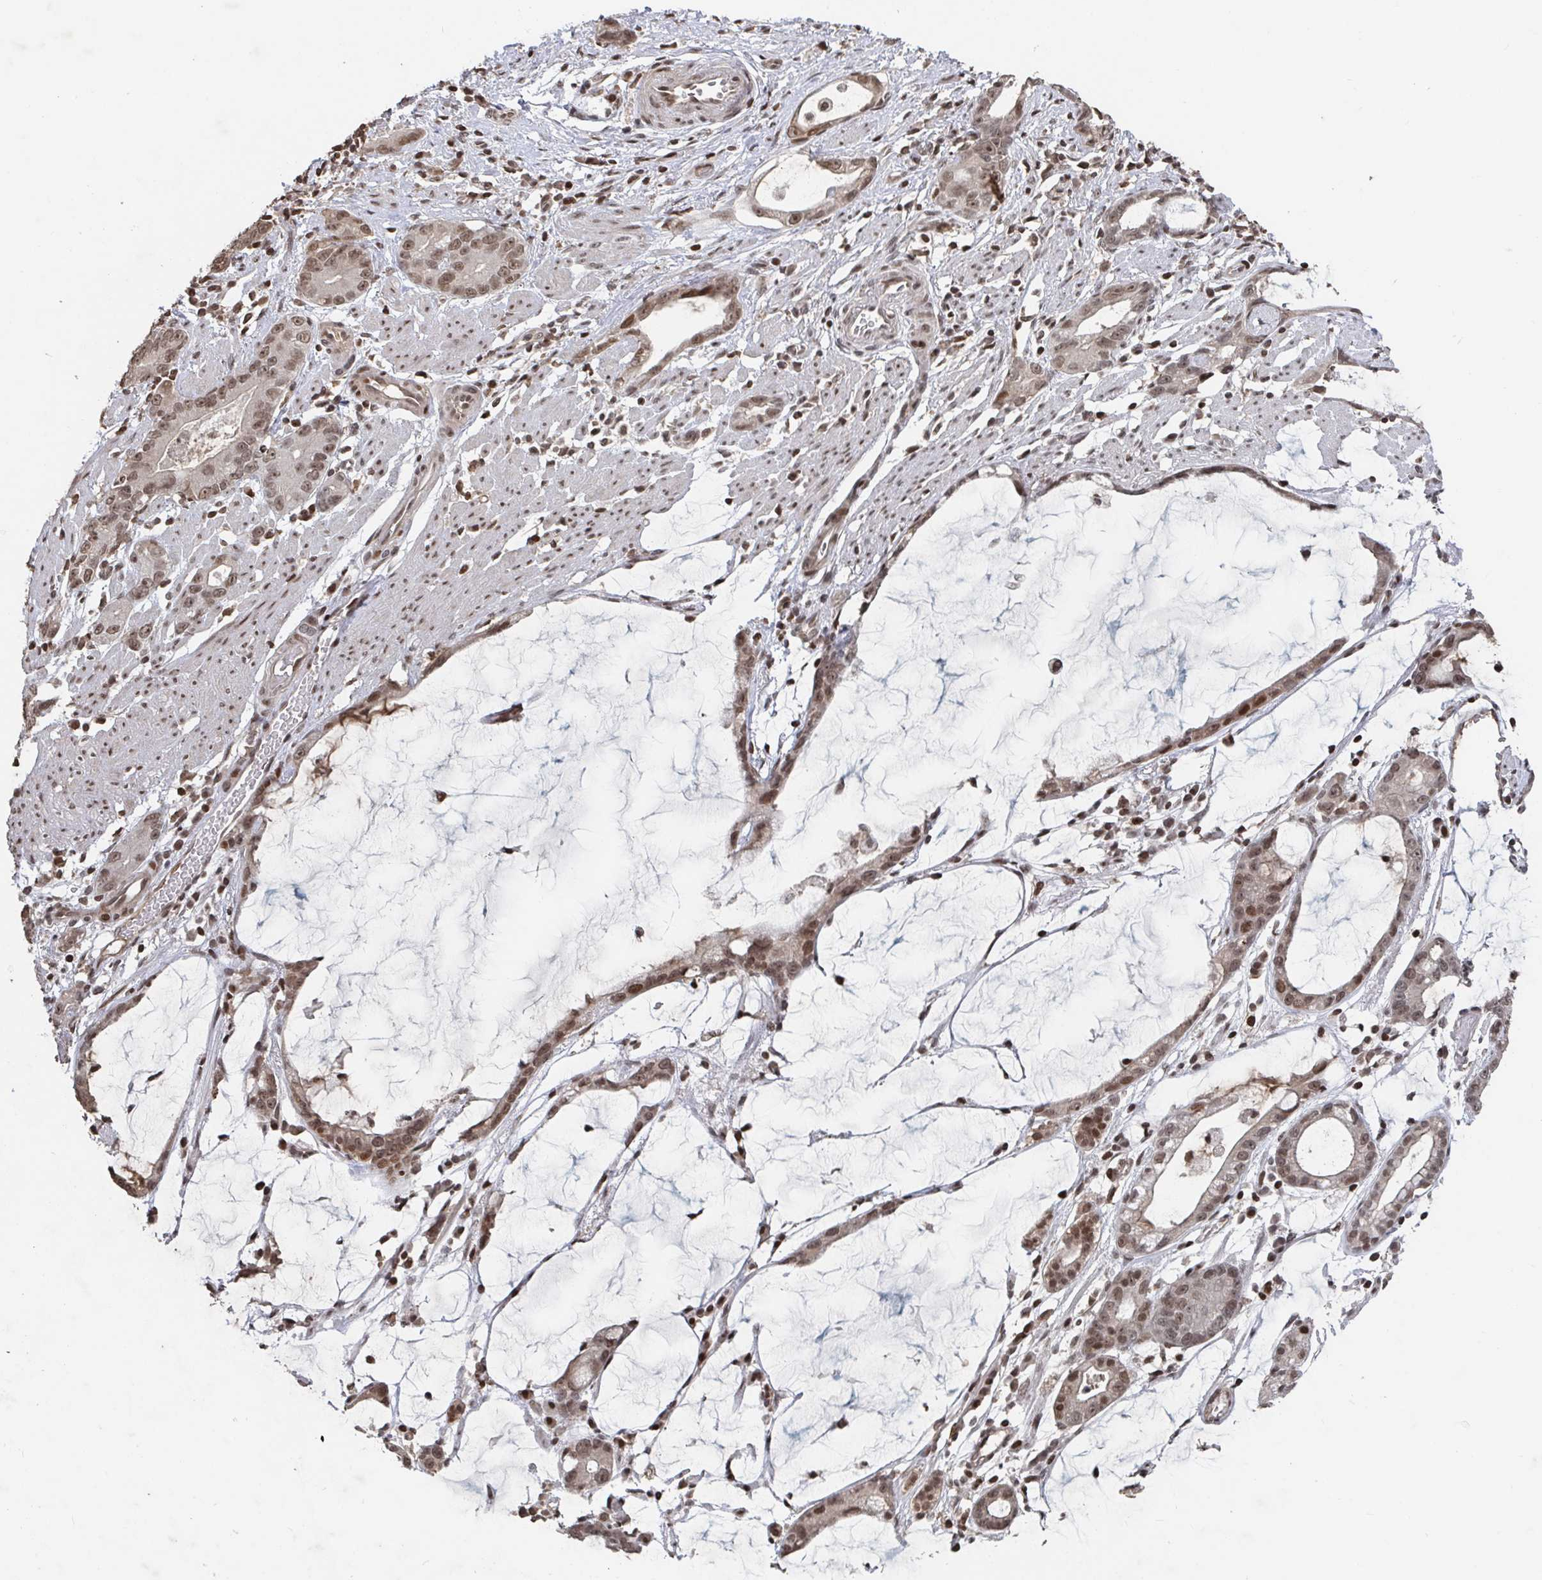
{"staining": {"intensity": "moderate", "quantity": ">75%", "location": "nuclear"}, "tissue": "stomach cancer", "cell_type": "Tumor cells", "image_type": "cancer", "snomed": [{"axis": "morphology", "description": "Adenocarcinoma, NOS"}, {"axis": "topography", "description": "Stomach"}], "caption": "Approximately >75% of tumor cells in human stomach cancer reveal moderate nuclear protein staining as visualized by brown immunohistochemical staining.", "gene": "ZDHHC12", "patient": {"sex": "male", "age": 55}}